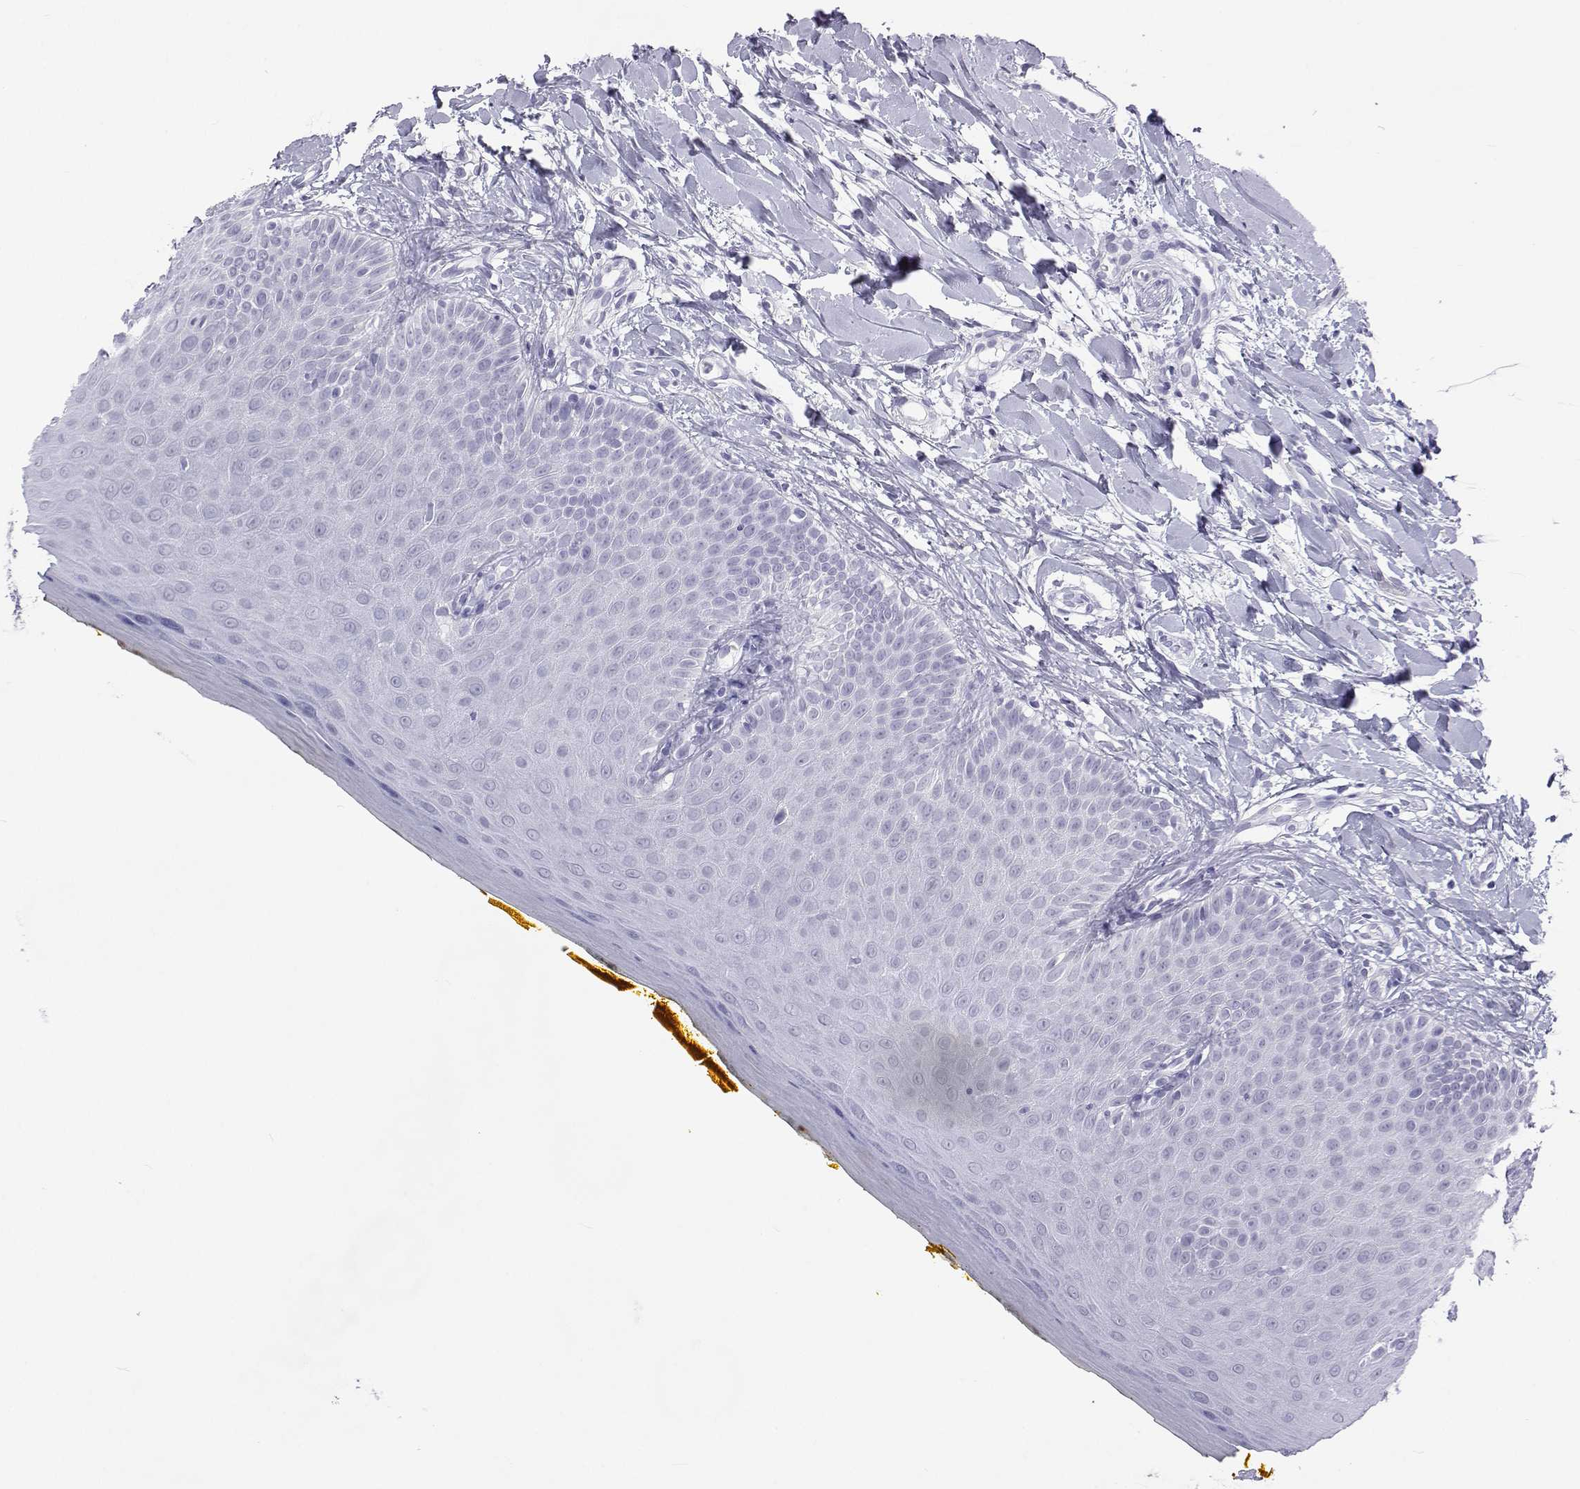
{"staining": {"intensity": "negative", "quantity": "none", "location": "none"}, "tissue": "oral mucosa", "cell_type": "Squamous epithelial cells", "image_type": "normal", "snomed": [{"axis": "morphology", "description": "Normal tissue, NOS"}, {"axis": "topography", "description": "Oral tissue"}], "caption": "The image displays no significant expression in squamous epithelial cells of oral mucosa.", "gene": "ACTL7A", "patient": {"sex": "female", "age": 43}}